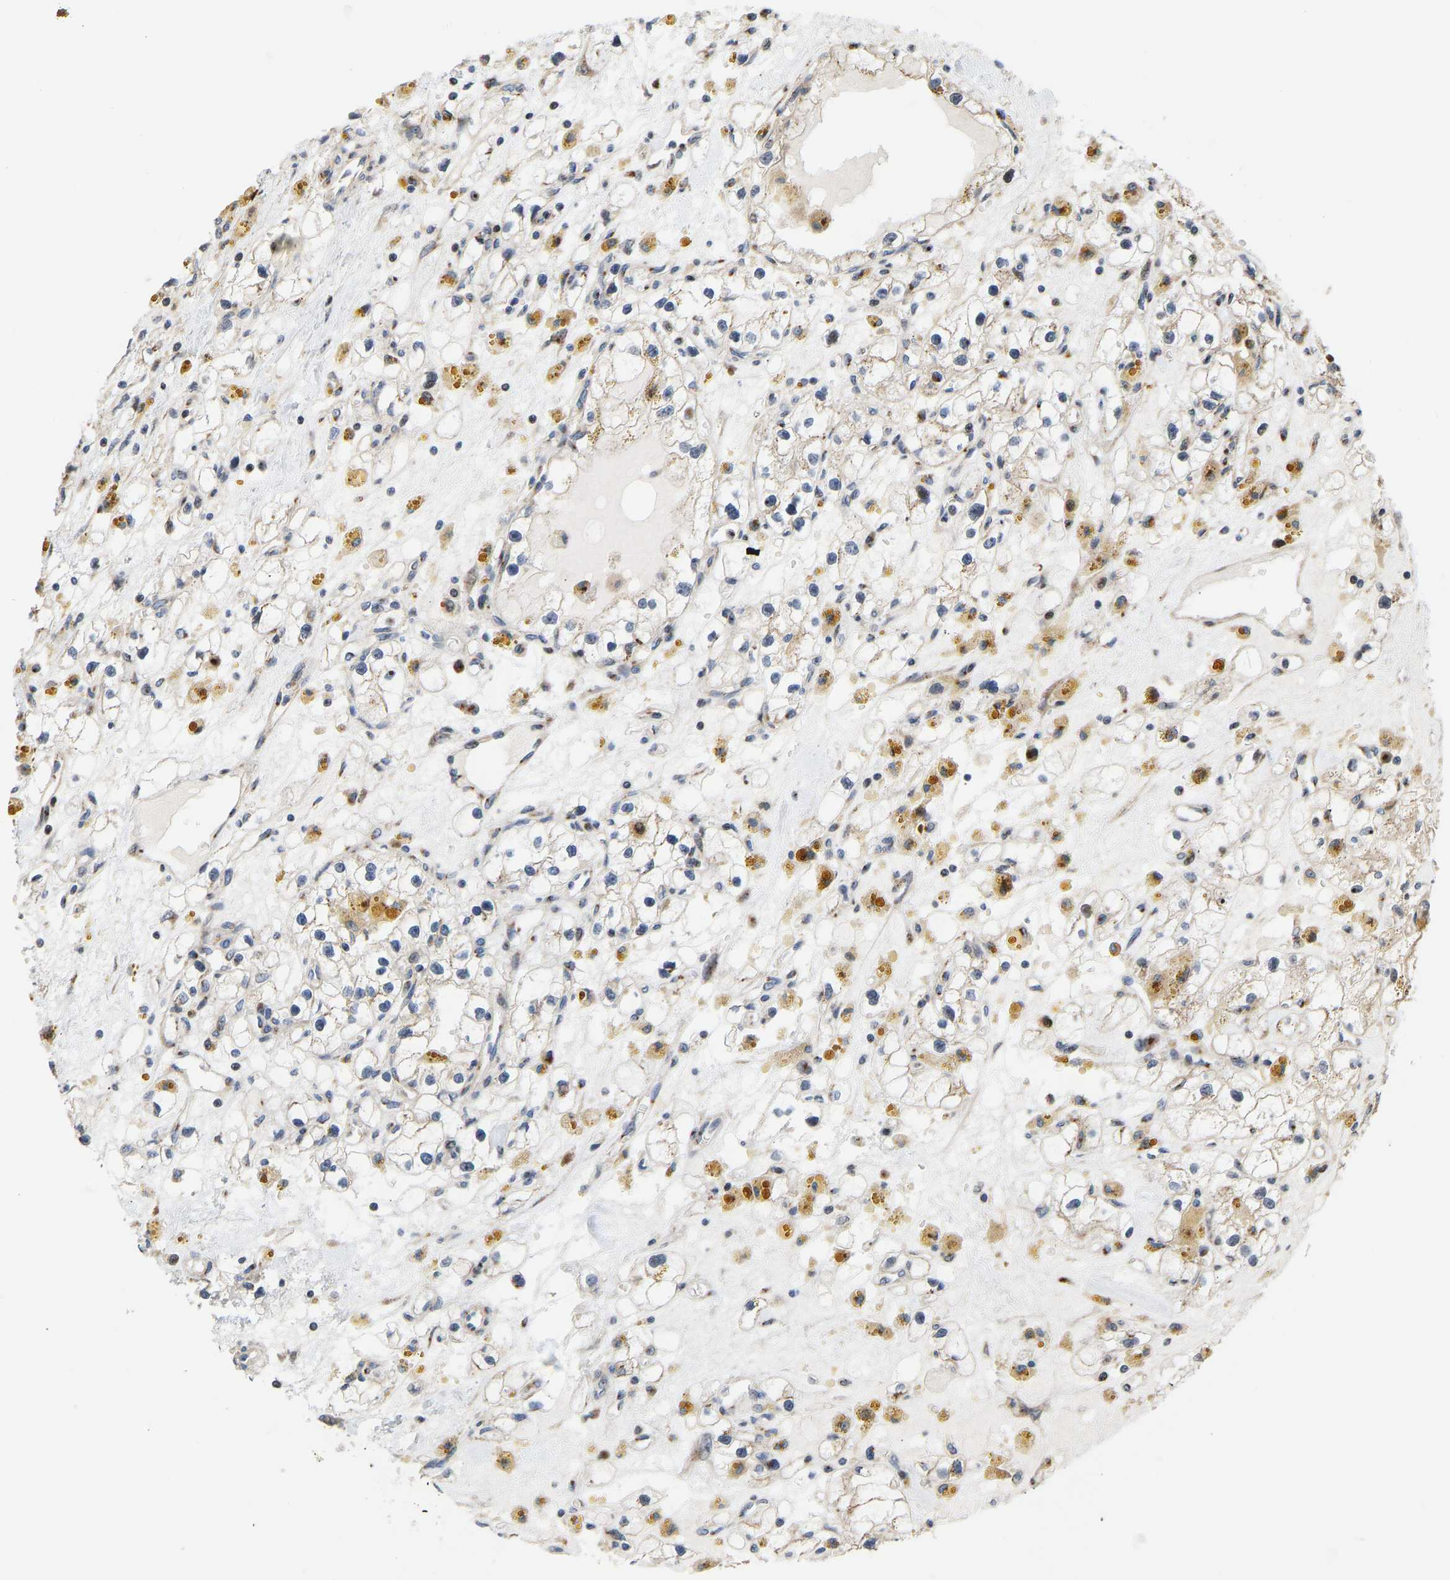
{"staining": {"intensity": "negative", "quantity": "none", "location": "none"}, "tissue": "renal cancer", "cell_type": "Tumor cells", "image_type": "cancer", "snomed": [{"axis": "morphology", "description": "Adenocarcinoma, NOS"}, {"axis": "topography", "description": "Kidney"}], "caption": "Micrograph shows no protein positivity in tumor cells of renal cancer tissue. (DAB (3,3'-diaminobenzidine) IHC, high magnification).", "gene": "YIPF4", "patient": {"sex": "male", "age": 56}}